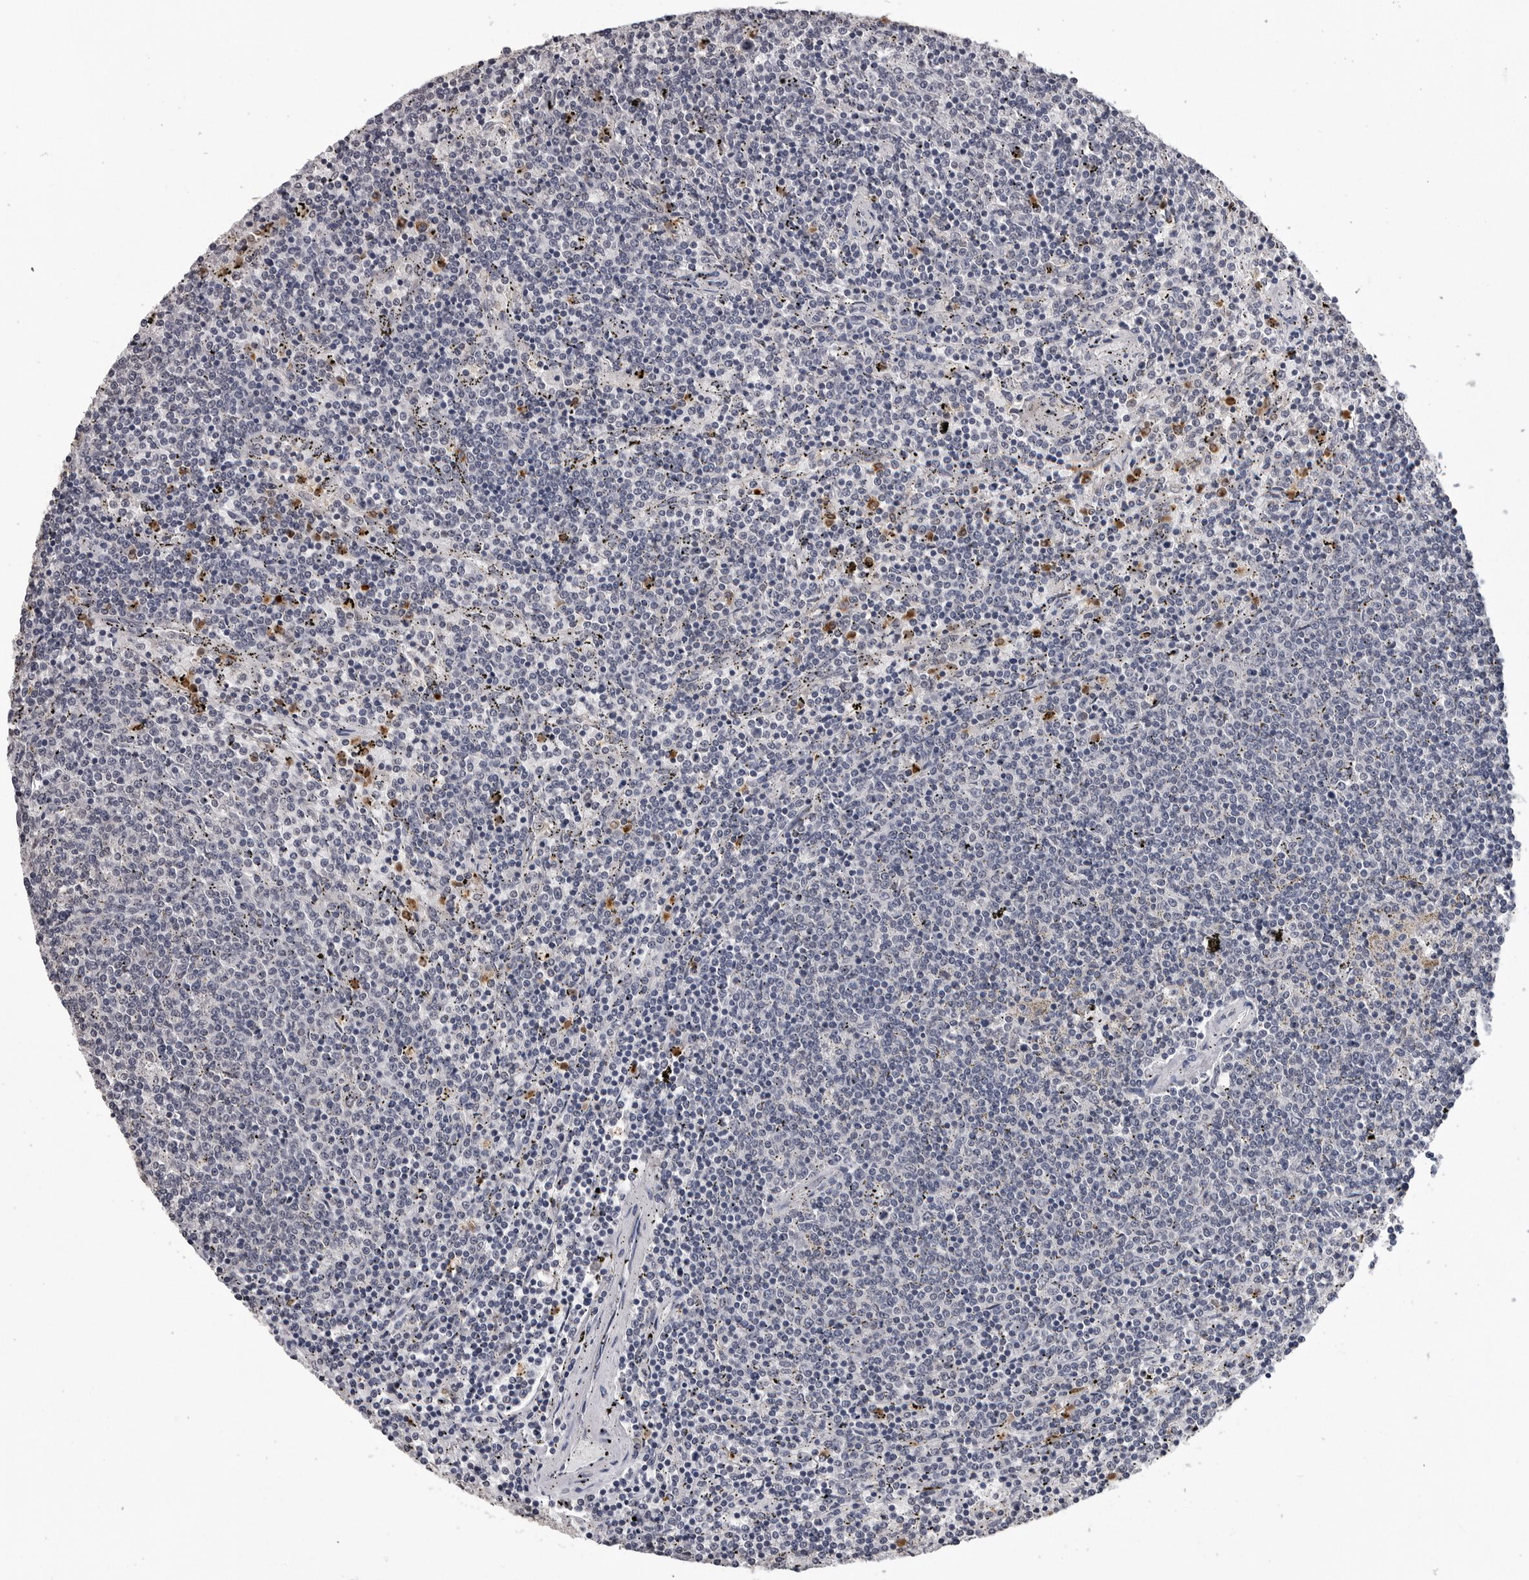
{"staining": {"intensity": "negative", "quantity": "none", "location": "none"}, "tissue": "lymphoma", "cell_type": "Tumor cells", "image_type": "cancer", "snomed": [{"axis": "morphology", "description": "Malignant lymphoma, non-Hodgkin's type, Low grade"}, {"axis": "topography", "description": "Spleen"}], "caption": "Low-grade malignant lymphoma, non-Hodgkin's type stained for a protein using immunohistochemistry (IHC) shows no expression tumor cells.", "gene": "TRMT13", "patient": {"sex": "female", "age": 50}}